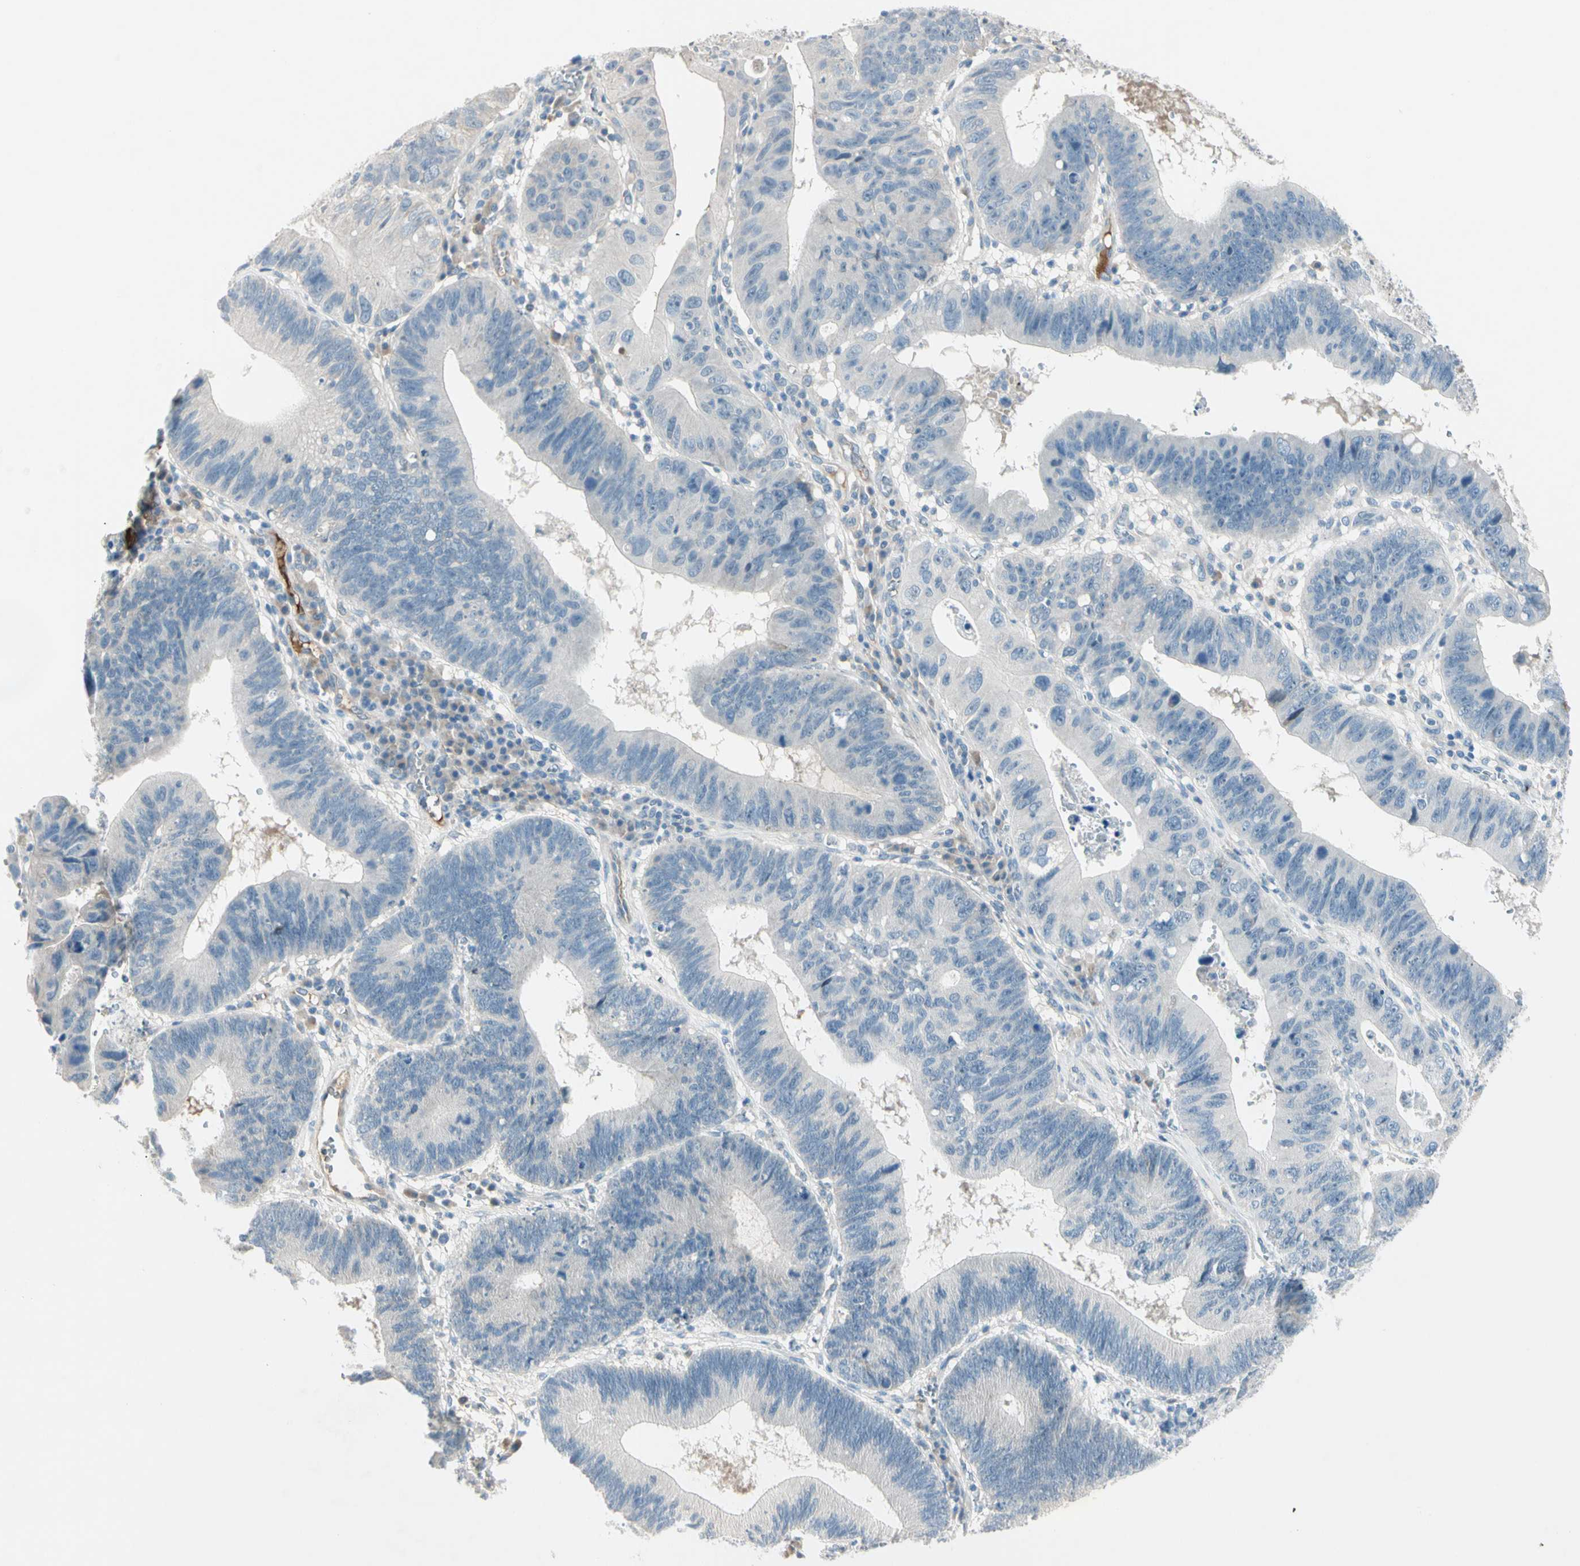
{"staining": {"intensity": "negative", "quantity": "none", "location": "none"}, "tissue": "stomach cancer", "cell_type": "Tumor cells", "image_type": "cancer", "snomed": [{"axis": "morphology", "description": "Adenocarcinoma, NOS"}, {"axis": "topography", "description": "Stomach"}], "caption": "DAB (3,3'-diaminobenzidine) immunohistochemical staining of stomach adenocarcinoma displays no significant positivity in tumor cells.", "gene": "SERPIND1", "patient": {"sex": "male", "age": 59}}